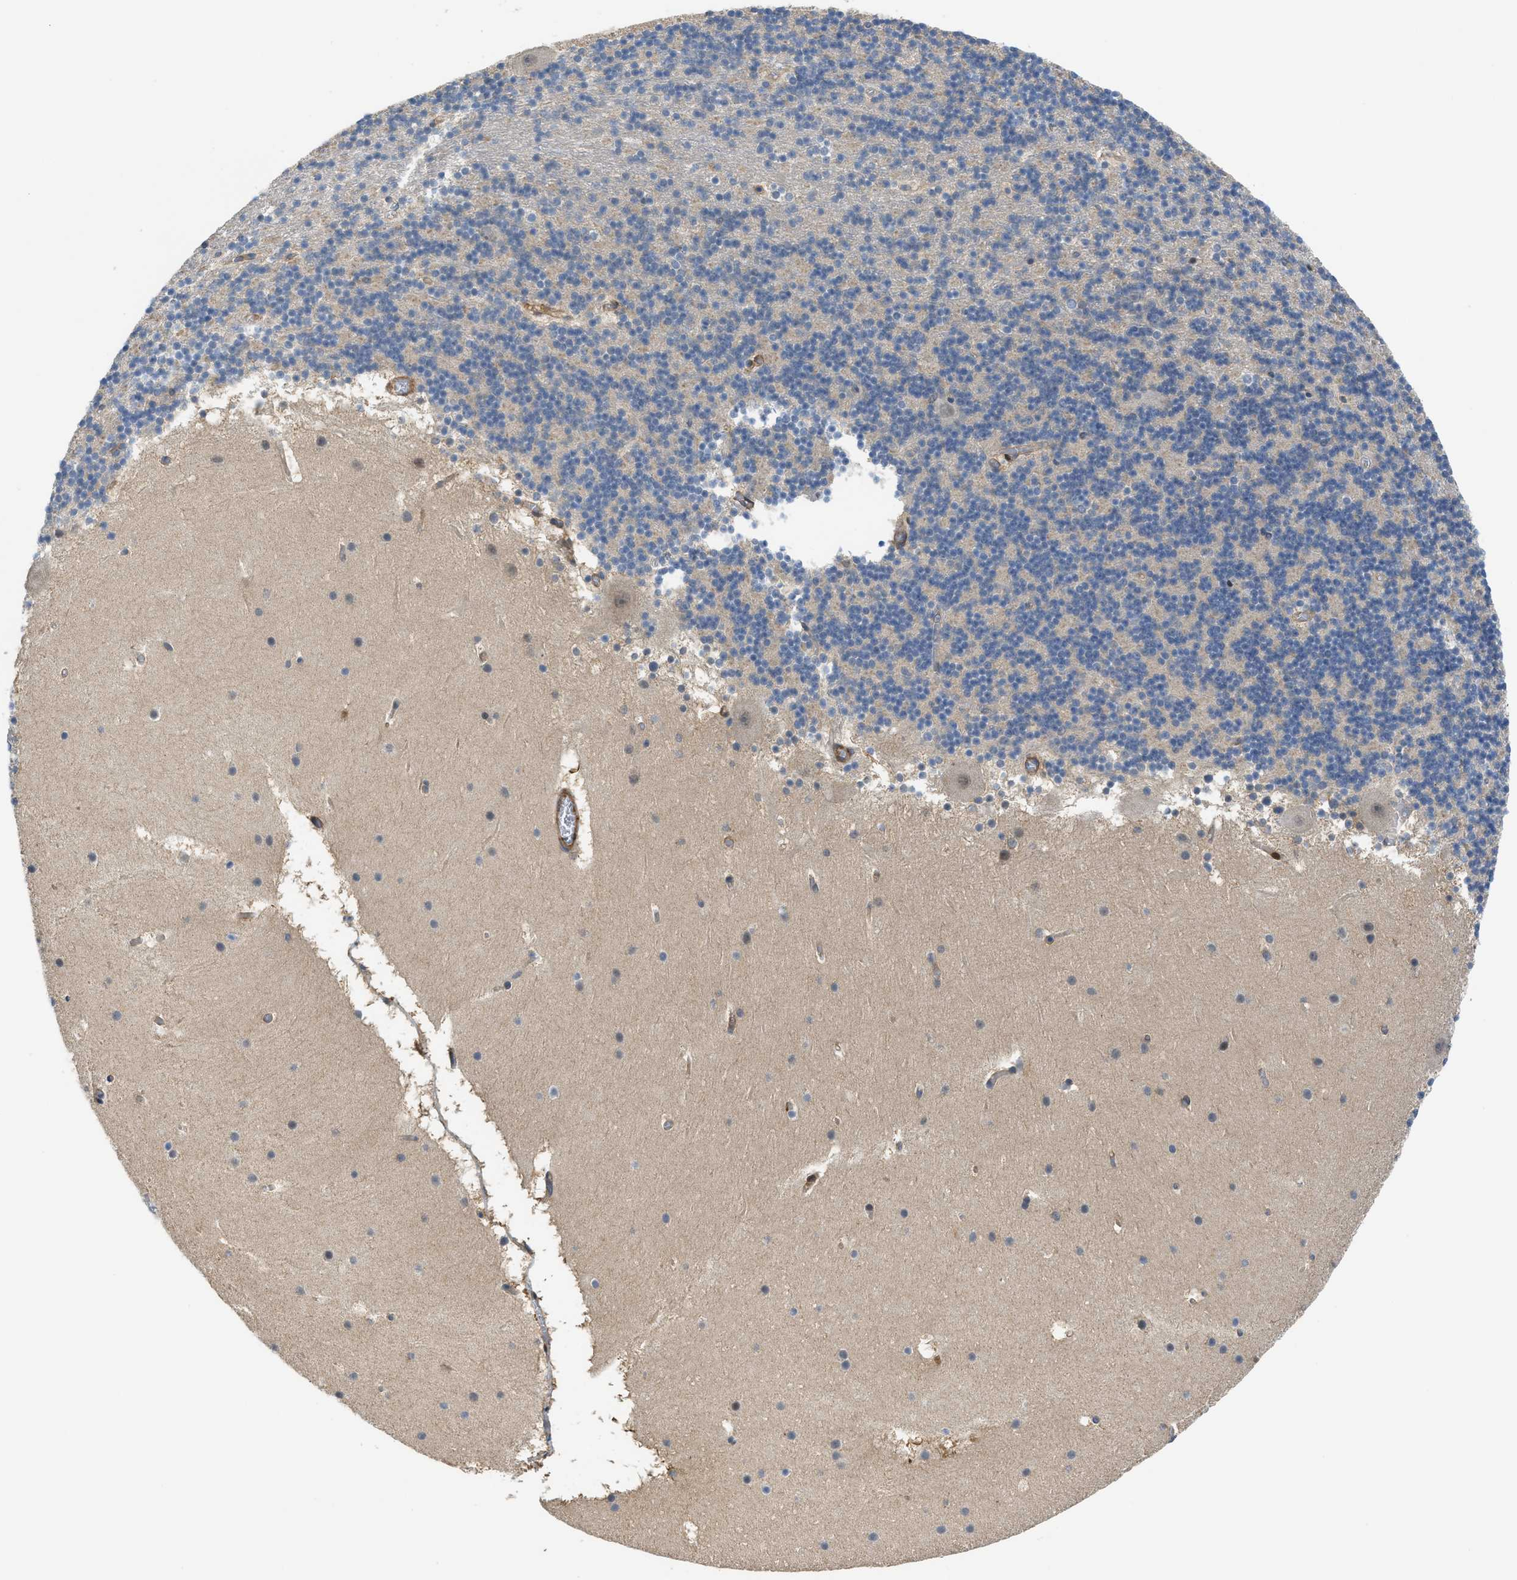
{"staining": {"intensity": "negative", "quantity": "none", "location": "none"}, "tissue": "cerebellum", "cell_type": "Cells in granular layer", "image_type": "normal", "snomed": [{"axis": "morphology", "description": "Normal tissue, NOS"}, {"axis": "topography", "description": "Cerebellum"}], "caption": "Immunohistochemistry (IHC) of unremarkable human cerebellum displays no staining in cells in granular layer. The staining was performed using DAB to visualize the protein expression in brown, while the nuclei were stained in blue with hematoxylin (Magnification: 20x).", "gene": "TRAK2", "patient": {"sex": "male", "age": 45}}